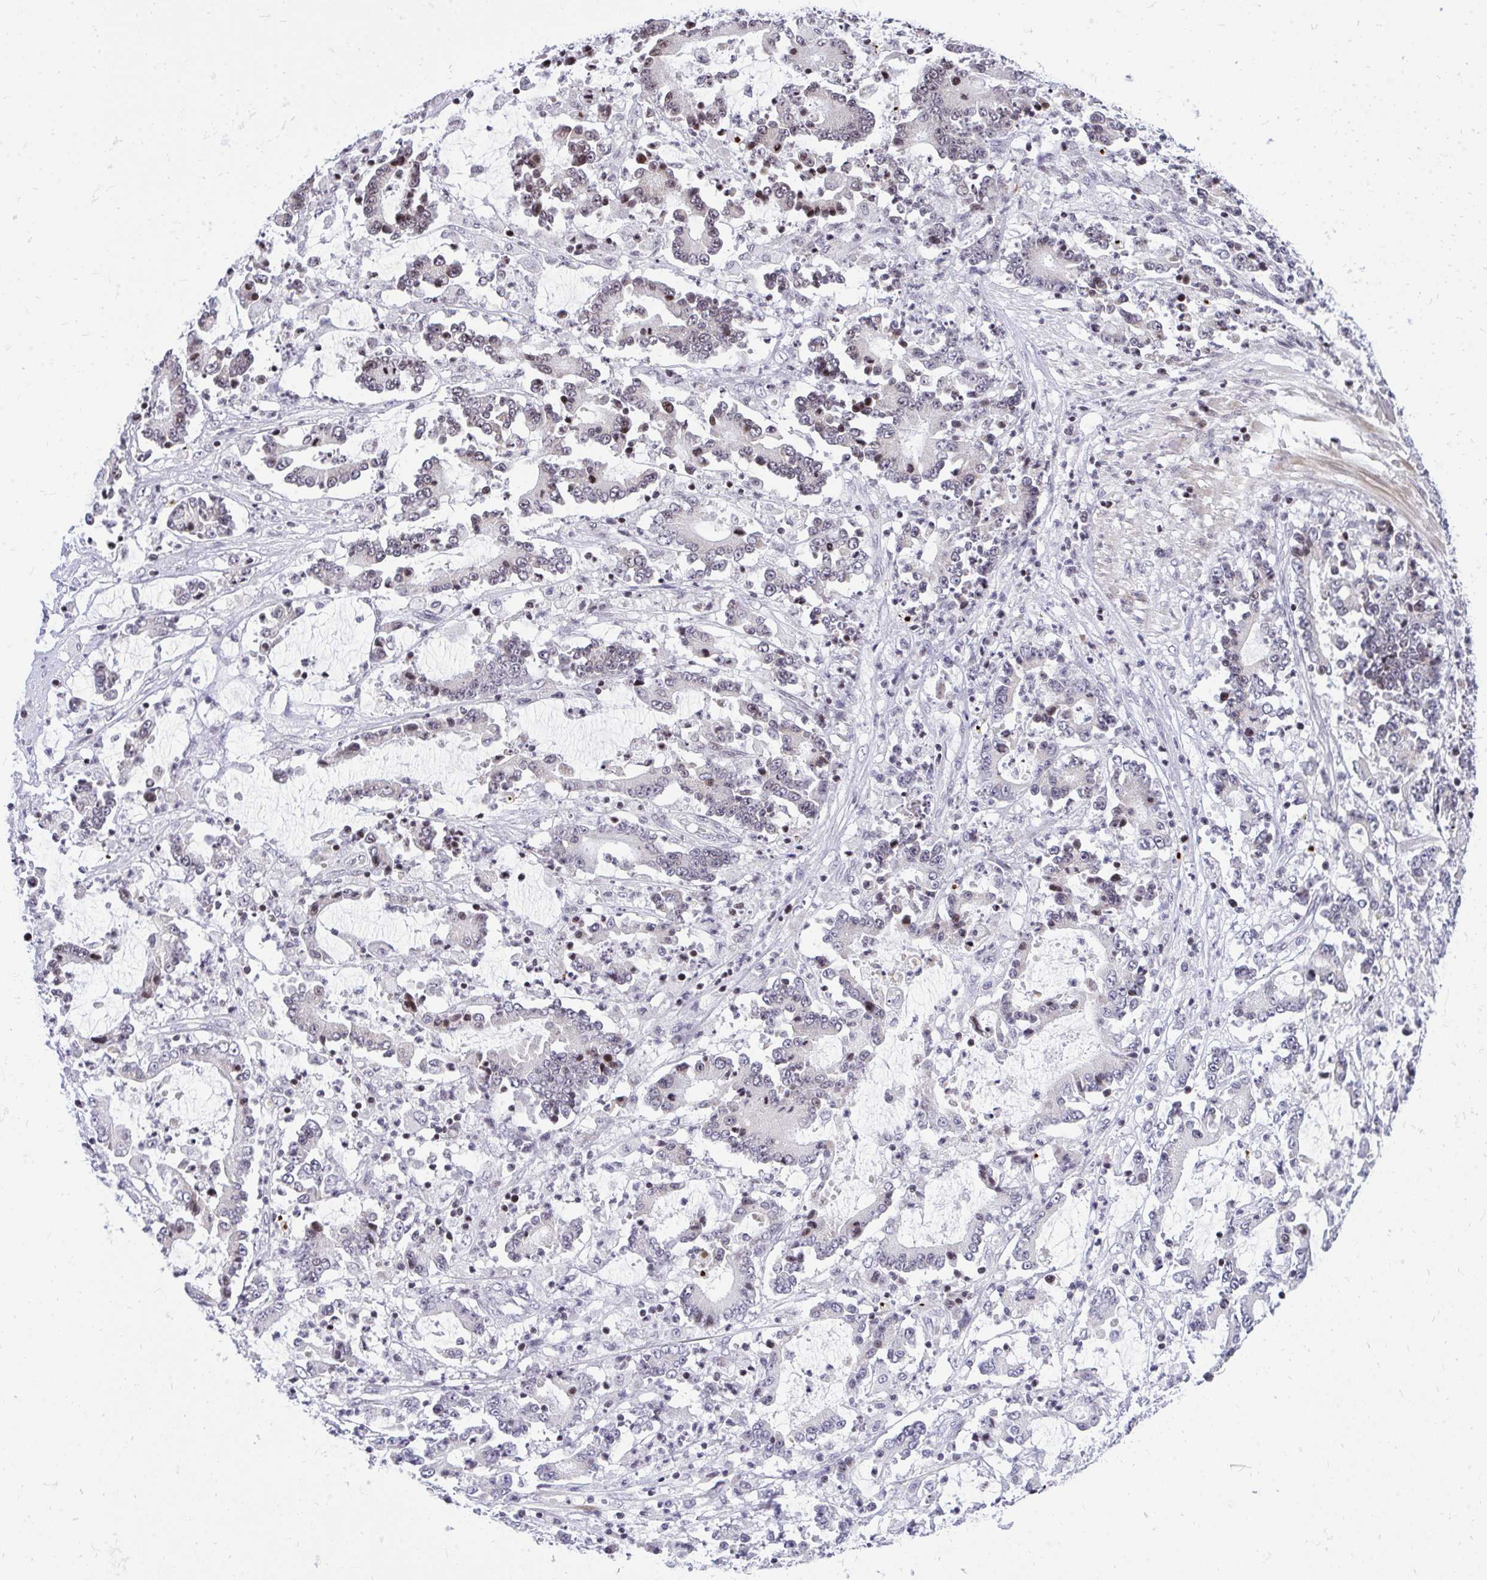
{"staining": {"intensity": "negative", "quantity": "none", "location": "none"}, "tissue": "stomach cancer", "cell_type": "Tumor cells", "image_type": "cancer", "snomed": [{"axis": "morphology", "description": "Adenocarcinoma, NOS"}, {"axis": "topography", "description": "Stomach, upper"}], "caption": "High magnification brightfield microscopy of adenocarcinoma (stomach) stained with DAB (brown) and counterstained with hematoxylin (blue): tumor cells show no significant expression.", "gene": "GABRA1", "patient": {"sex": "male", "age": 68}}